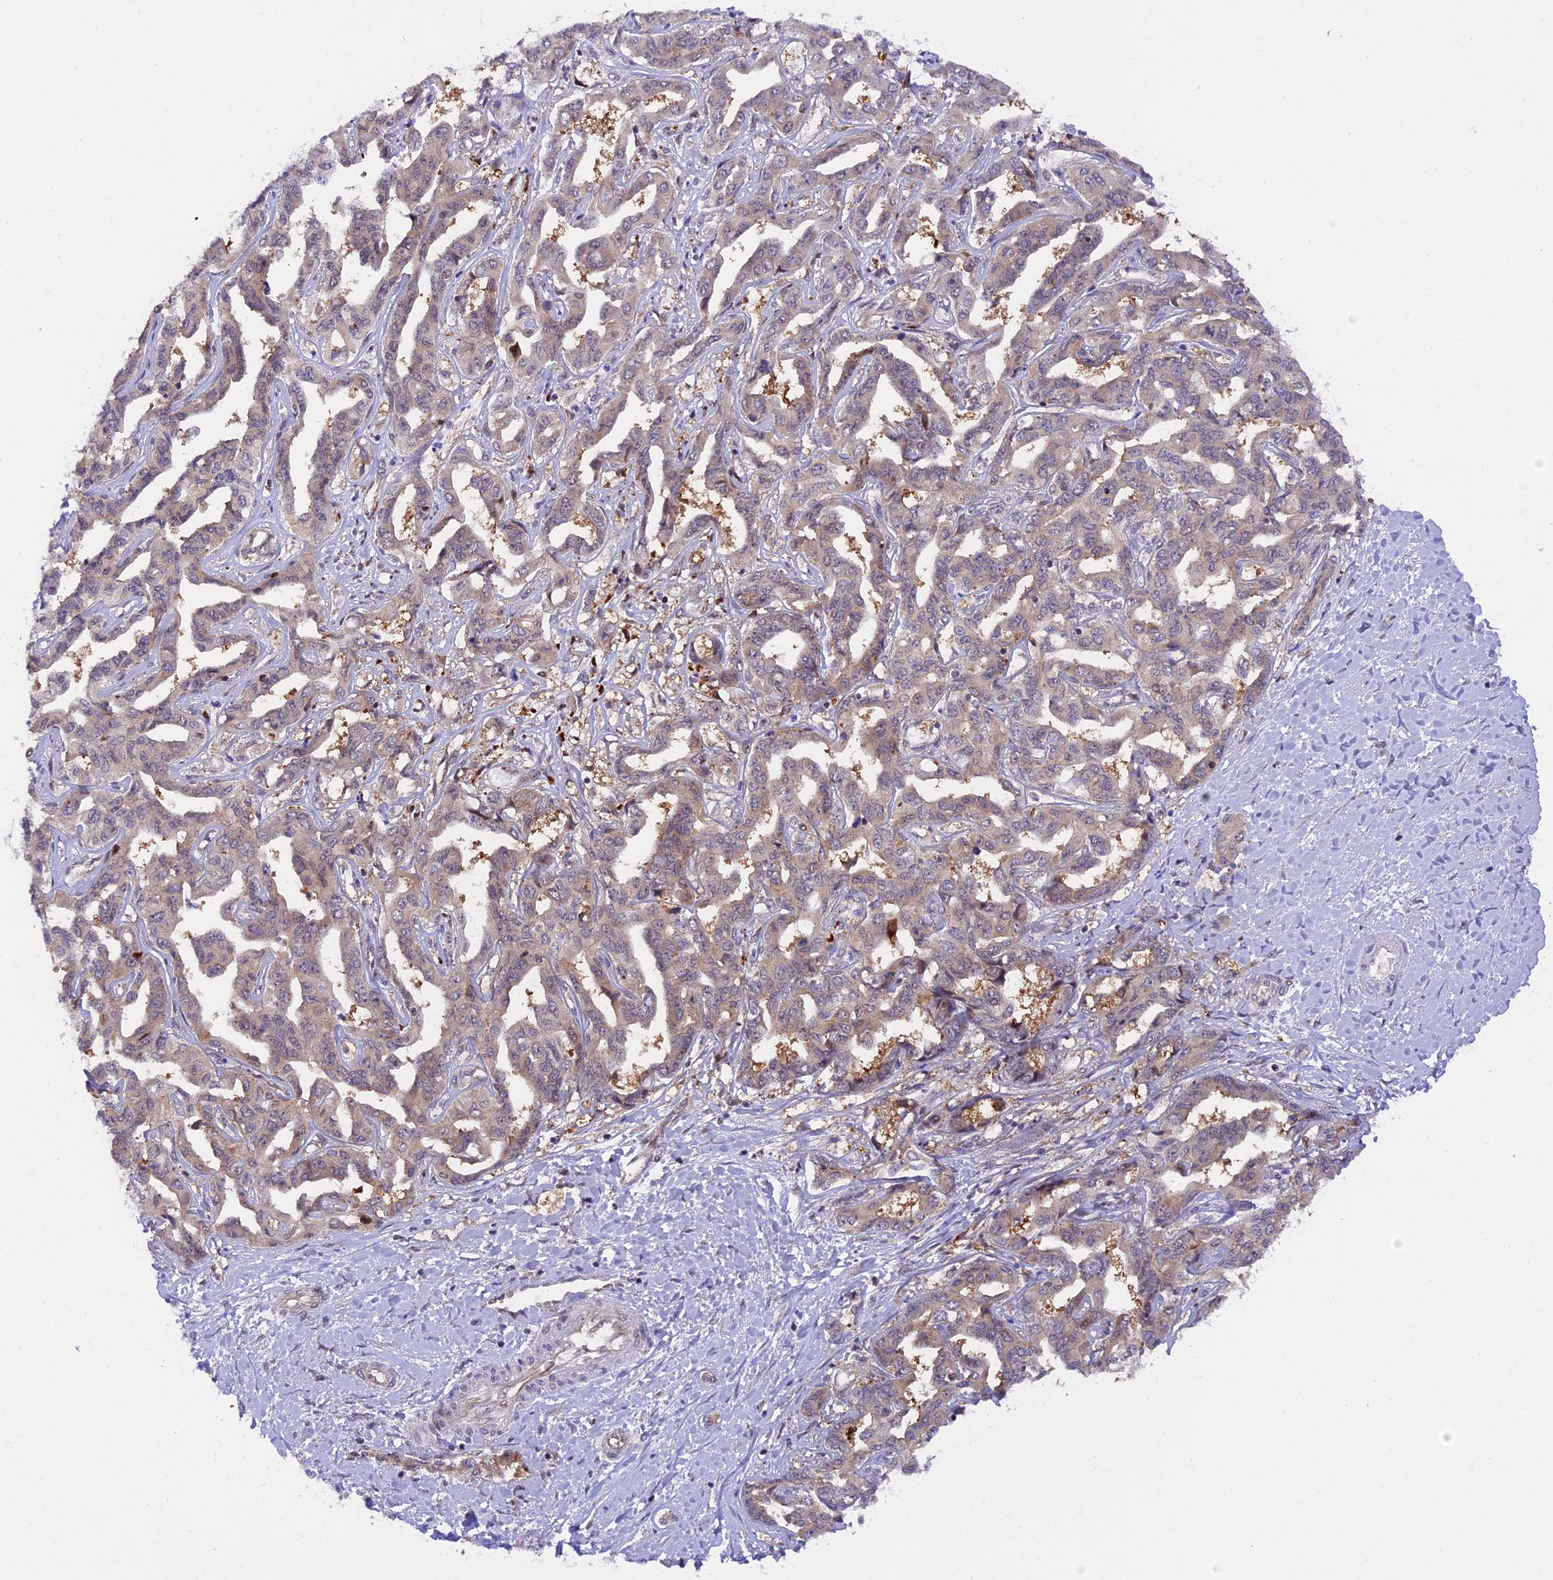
{"staining": {"intensity": "moderate", "quantity": "<25%", "location": "cytoplasmic/membranous"}, "tissue": "liver cancer", "cell_type": "Tumor cells", "image_type": "cancer", "snomed": [{"axis": "morphology", "description": "Cholangiocarcinoma"}, {"axis": "topography", "description": "Liver"}], "caption": "Tumor cells reveal low levels of moderate cytoplasmic/membranous staining in about <25% of cells in liver cholangiocarcinoma.", "gene": "SAMD4A", "patient": {"sex": "male", "age": 59}}